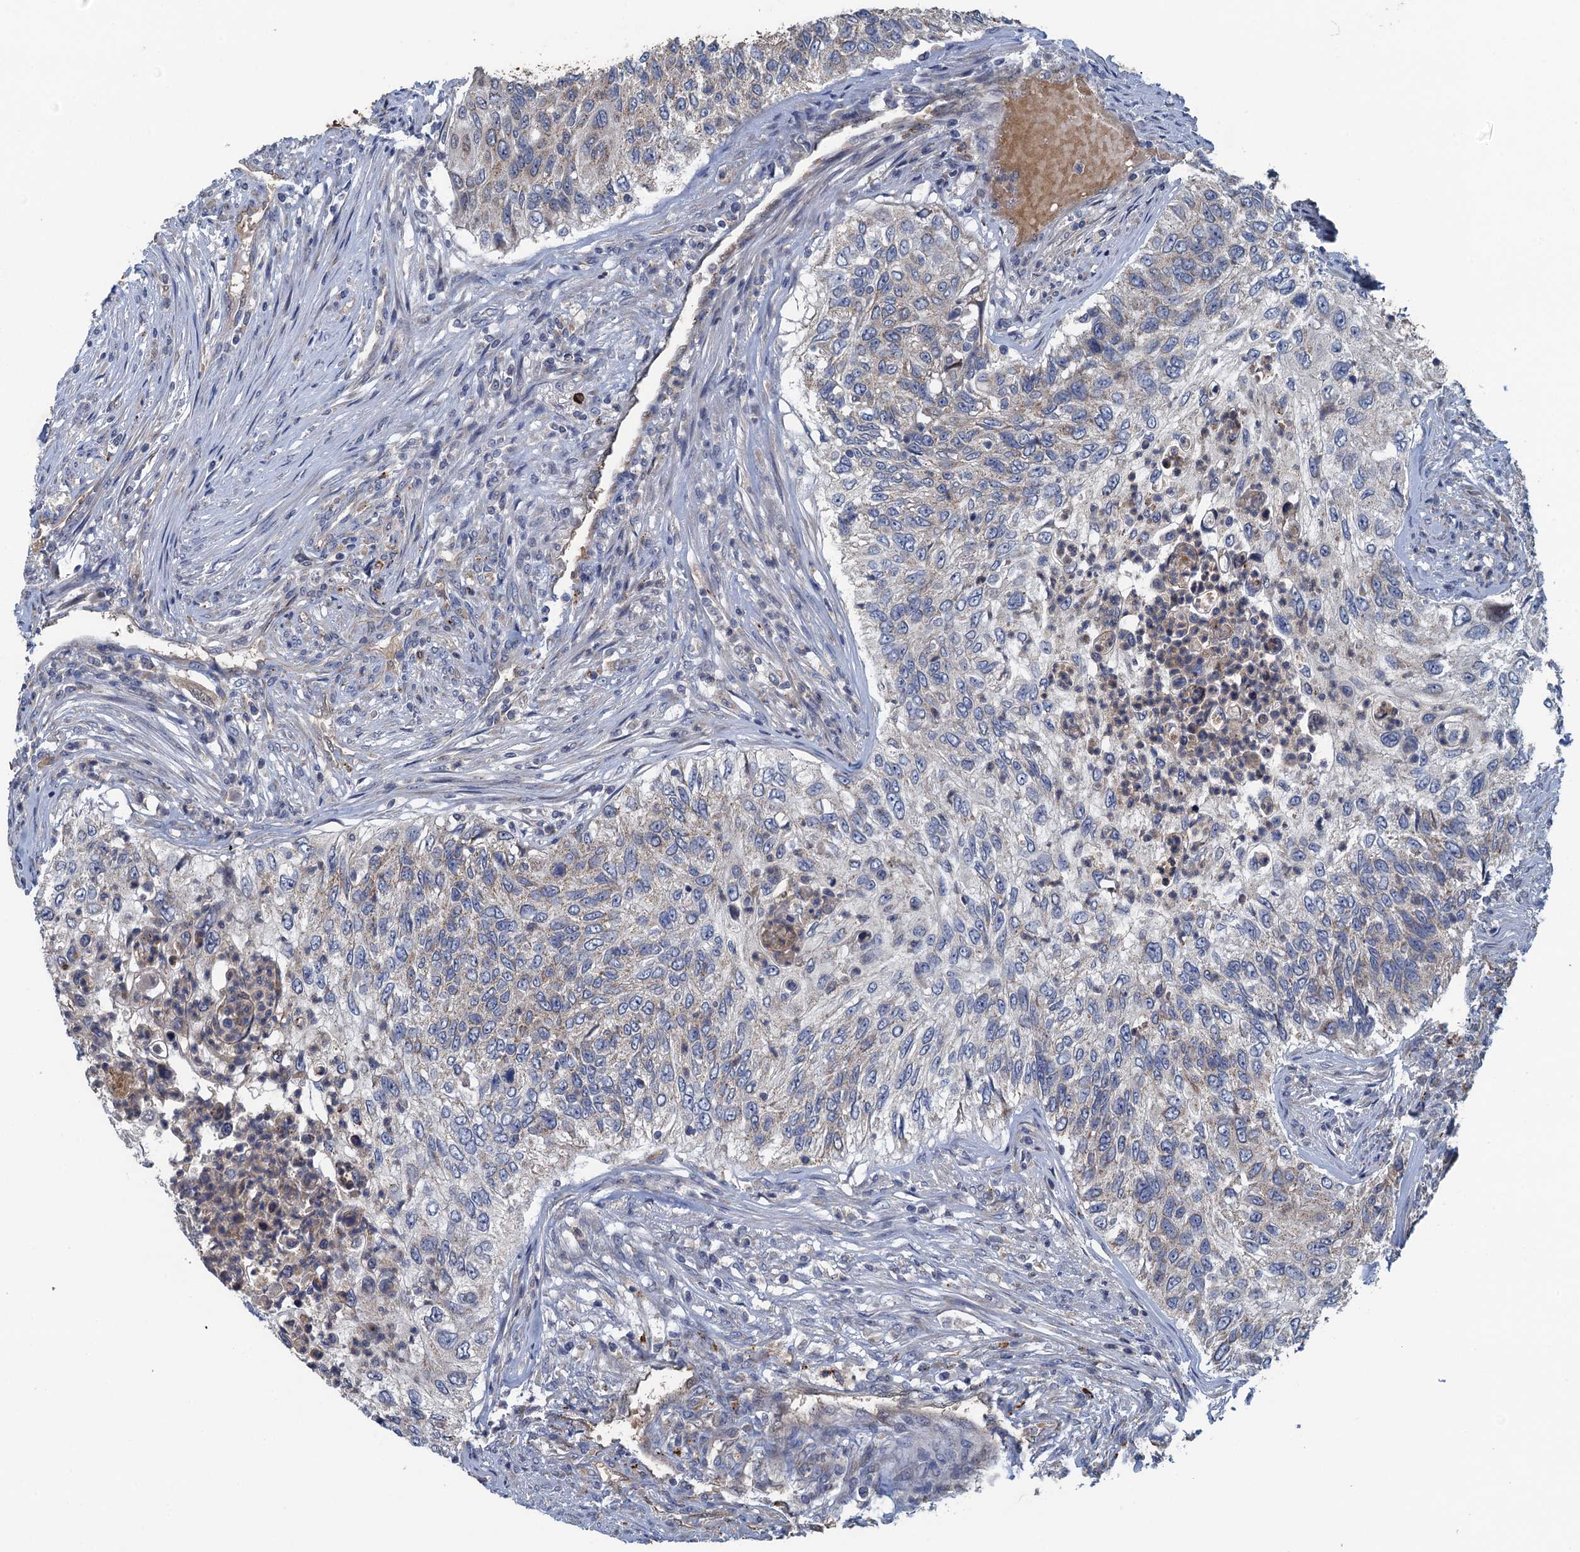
{"staining": {"intensity": "negative", "quantity": "none", "location": "none"}, "tissue": "urothelial cancer", "cell_type": "Tumor cells", "image_type": "cancer", "snomed": [{"axis": "morphology", "description": "Urothelial carcinoma, High grade"}, {"axis": "topography", "description": "Urinary bladder"}], "caption": "IHC of human urothelial carcinoma (high-grade) demonstrates no staining in tumor cells.", "gene": "KBTBD8", "patient": {"sex": "female", "age": 60}}